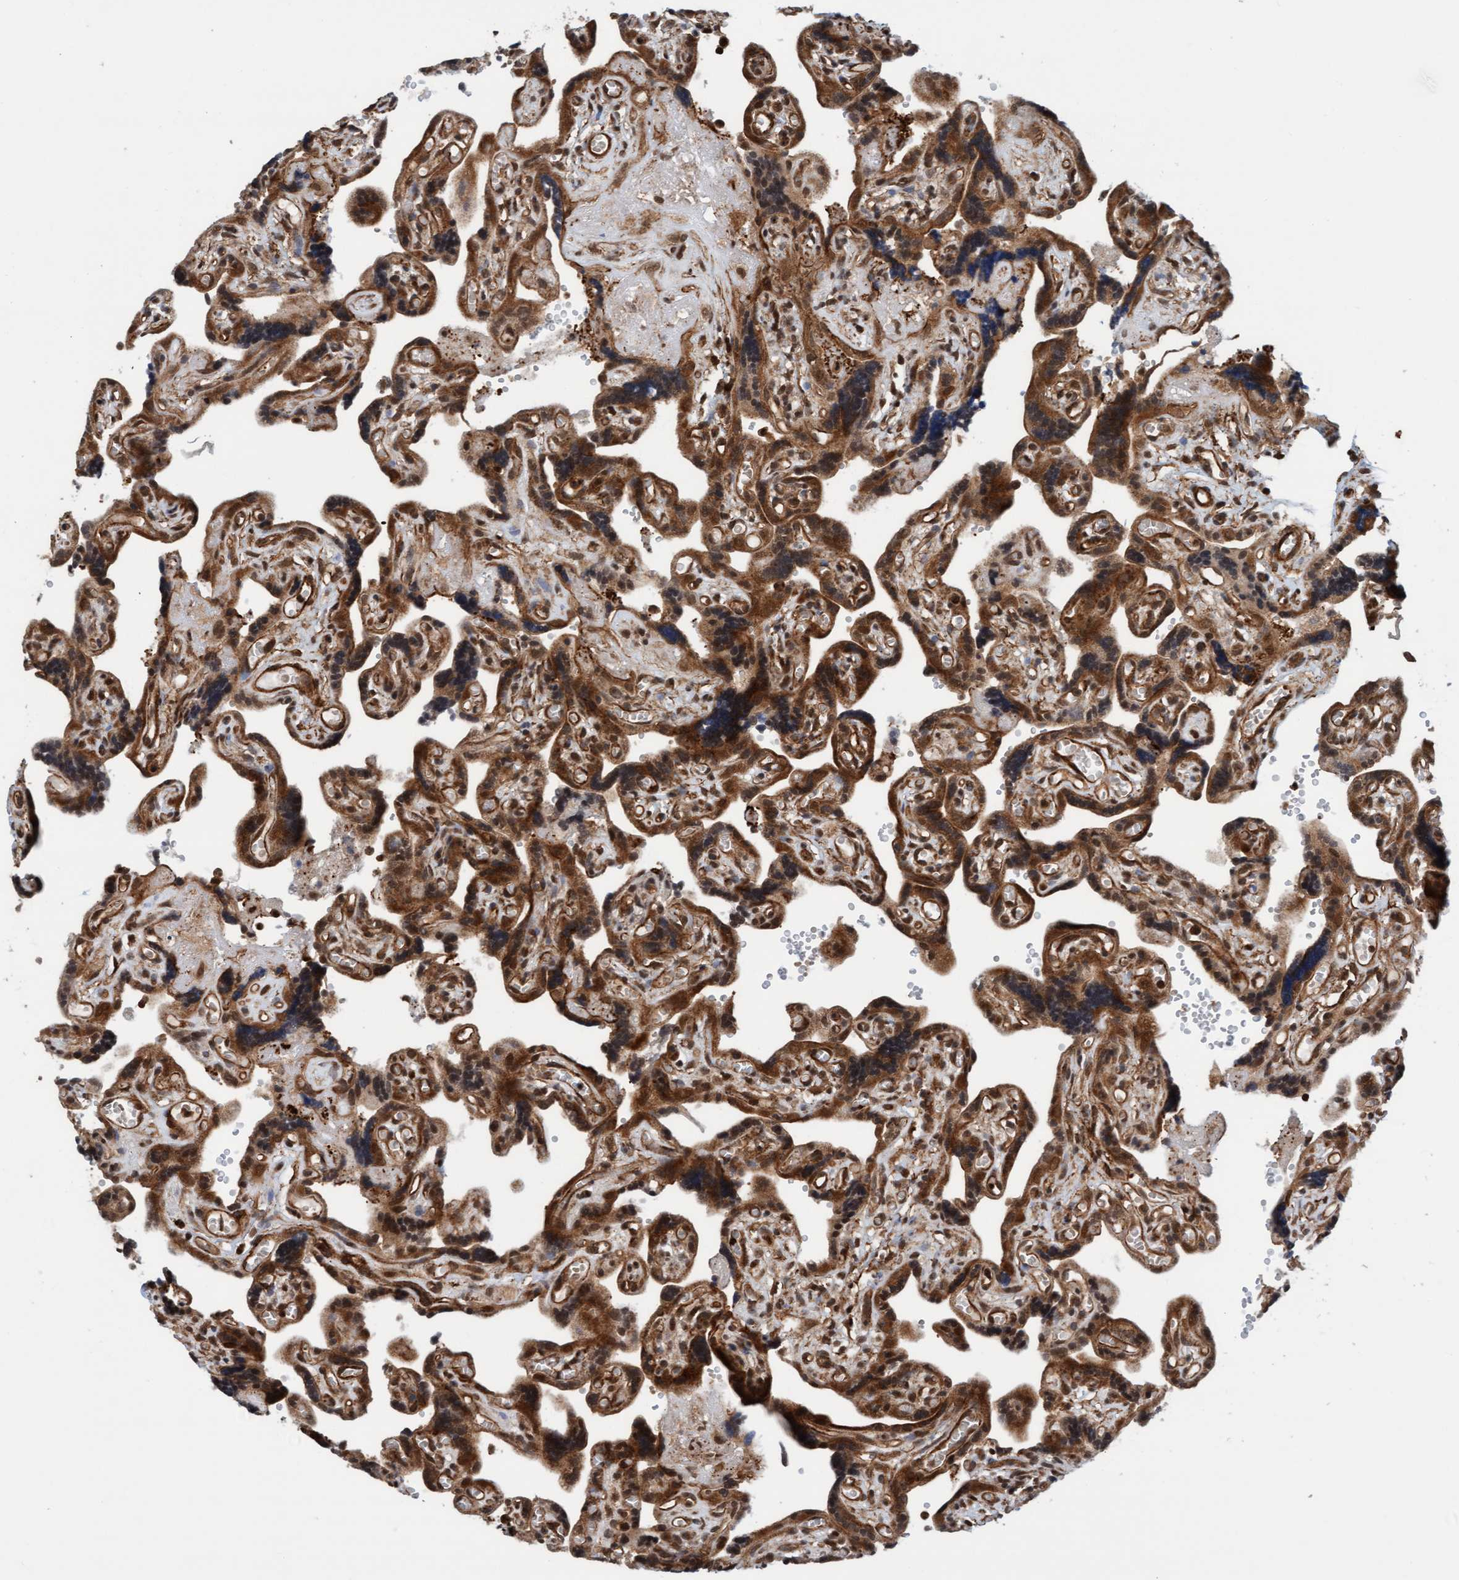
{"staining": {"intensity": "strong", "quantity": ">75%", "location": "cytoplasmic/membranous,nuclear"}, "tissue": "placenta", "cell_type": "Trophoblastic cells", "image_type": "normal", "snomed": [{"axis": "morphology", "description": "Normal tissue, NOS"}, {"axis": "topography", "description": "Placenta"}], "caption": "A high-resolution histopathology image shows immunohistochemistry staining of benign placenta, which reveals strong cytoplasmic/membranous,nuclear expression in about >75% of trophoblastic cells. (DAB (3,3'-diaminobenzidine) IHC with brightfield microscopy, high magnification).", "gene": "STXBP4", "patient": {"sex": "female", "age": 30}}